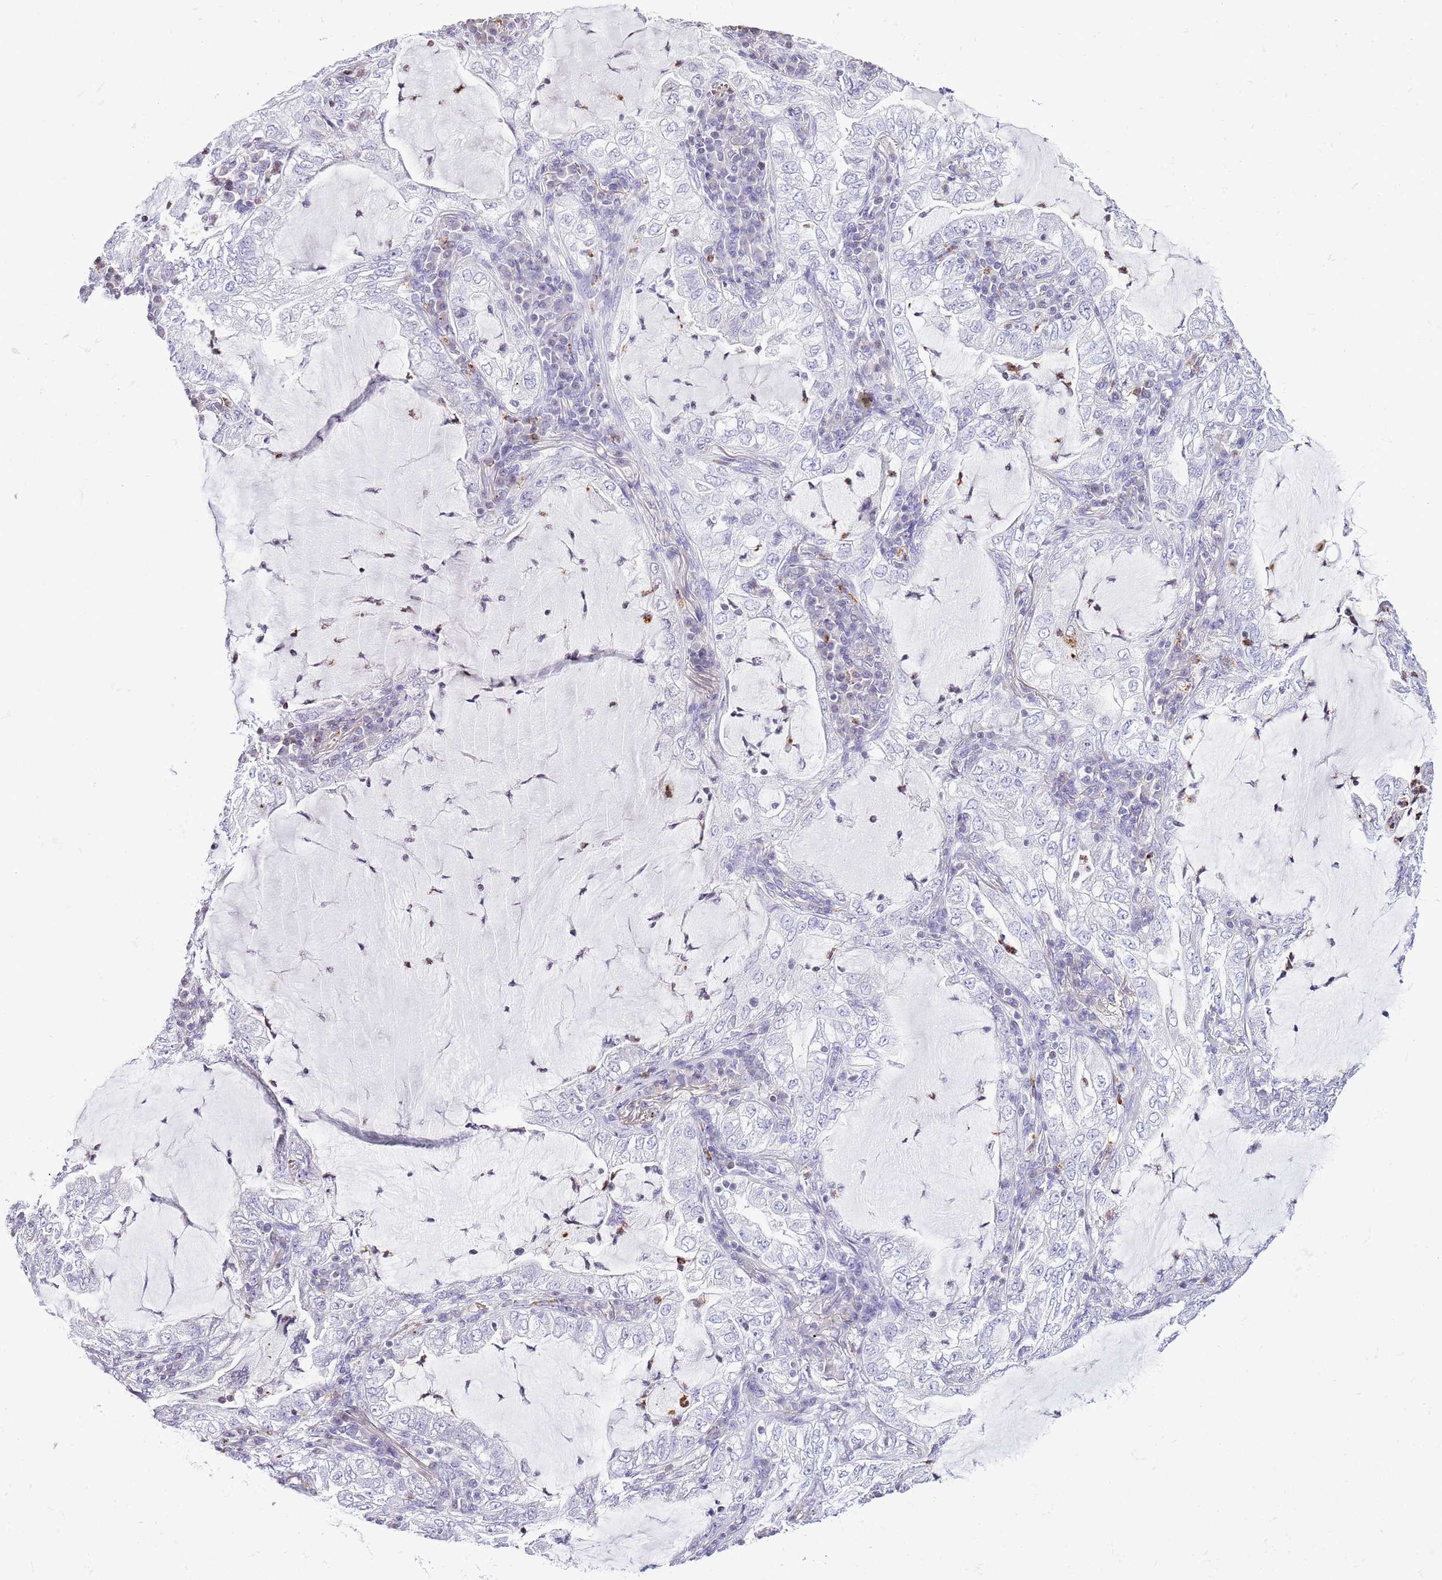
{"staining": {"intensity": "negative", "quantity": "none", "location": "none"}, "tissue": "lung cancer", "cell_type": "Tumor cells", "image_type": "cancer", "snomed": [{"axis": "morphology", "description": "Adenocarcinoma, NOS"}, {"axis": "topography", "description": "Lung"}], "caption": "DAB immunohistochemical staining of human lung adenocarcinoma shows no significant expression in tumor cells.", "gene": "PRR15", "patient": {"sex": "female", "age": 73}}